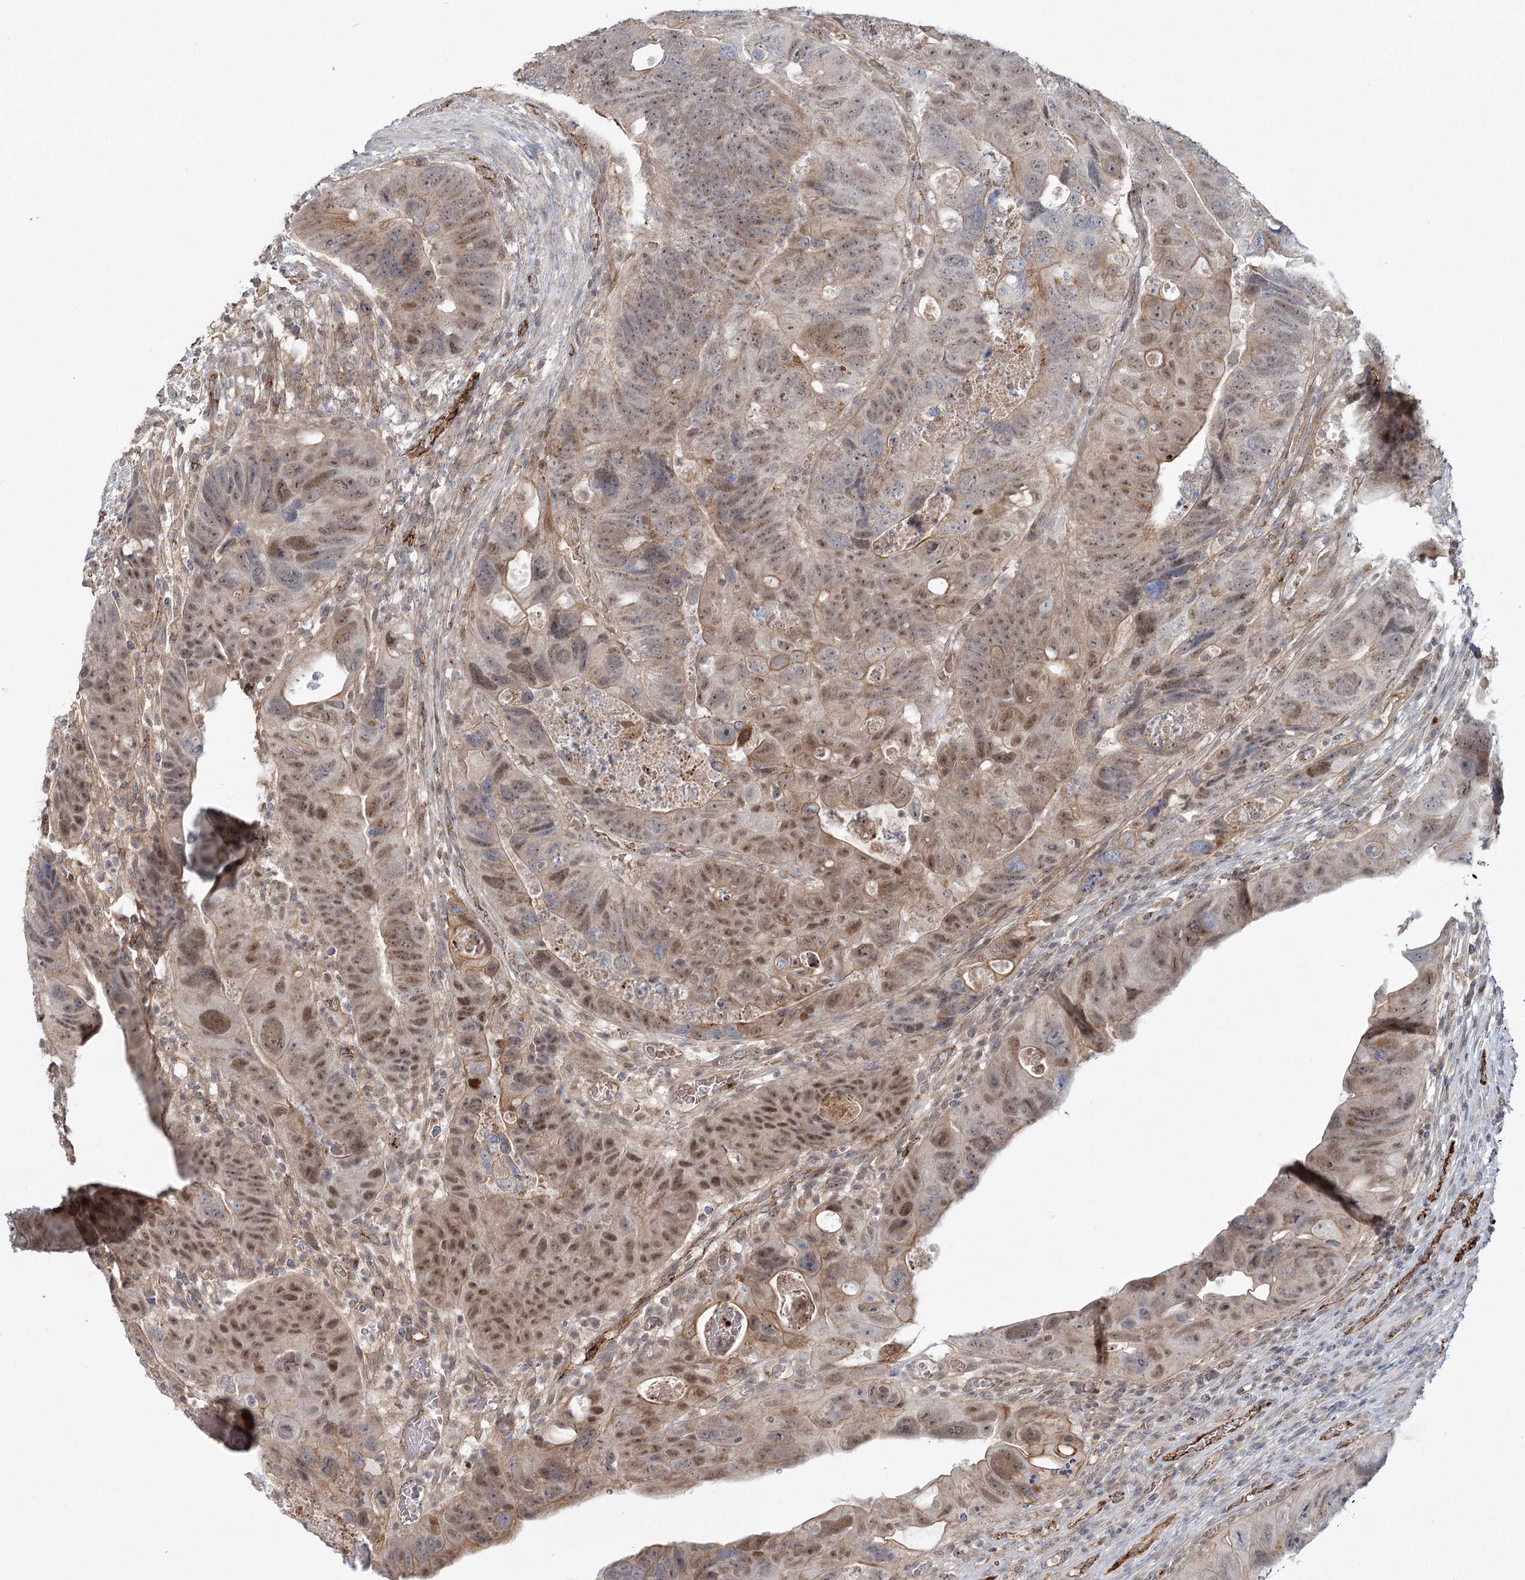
{"staining": {"intensity": "moderate", "quantity": "25%-75%", "location": "nuclear"}, "tissue": "colorectal cancer", "cell_type": "Tumor cells", "image_type": "cancer", "snomed": [{"axis": "morphology", "description": "Adenocarcinoma, NOS"}, {"axis": "topography", "description": "Rectum"}], "caption": "Tumor cells show moderate nuclear positivity in about 25%-75% of cells in colorectal adenocarcinoma.", "gene": "KBTBD4", "patient": {"sex": "male", "age": 59}}